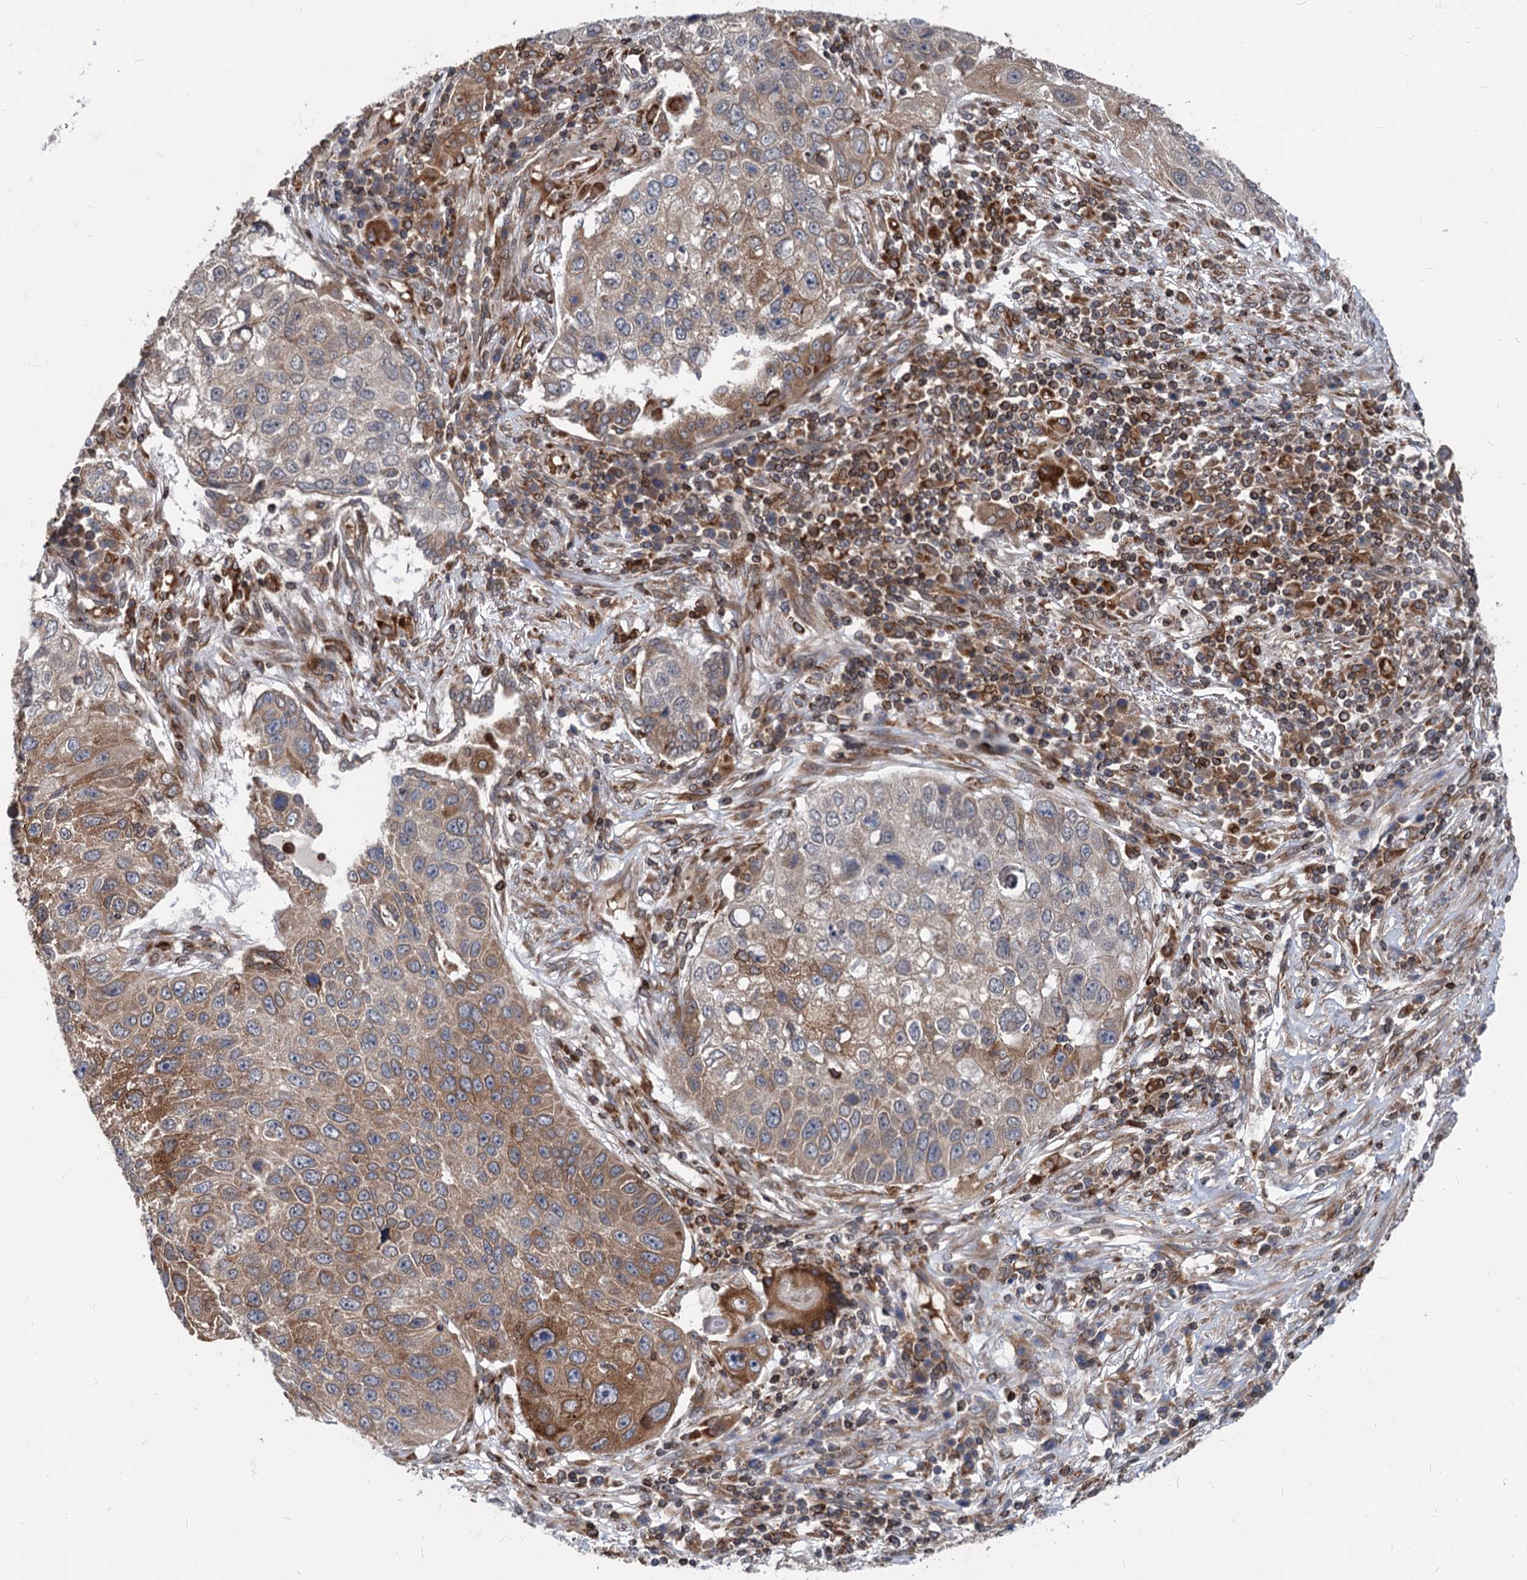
{"staining": {"intensity": "moderate", "quantity": "25%-75%", "location": "cytoplasmic/membranous"}, "tissue": "lung cancer", "cell_type": "Tumor cells", "image_type": "cancer", "snomed": [{"axis": "morphology", "description": "Squamous cell carcinoma, NOS"}, {"axis": "topography", "description": "Lung"}], "caption": "A brown stain shows moderate cytoplasmic/membranous positivity of a protein in squamous cell carcinoma (lung) tumor cells.", "gene": "STIM1", "patient": {"sex": "male", "age": 61}}